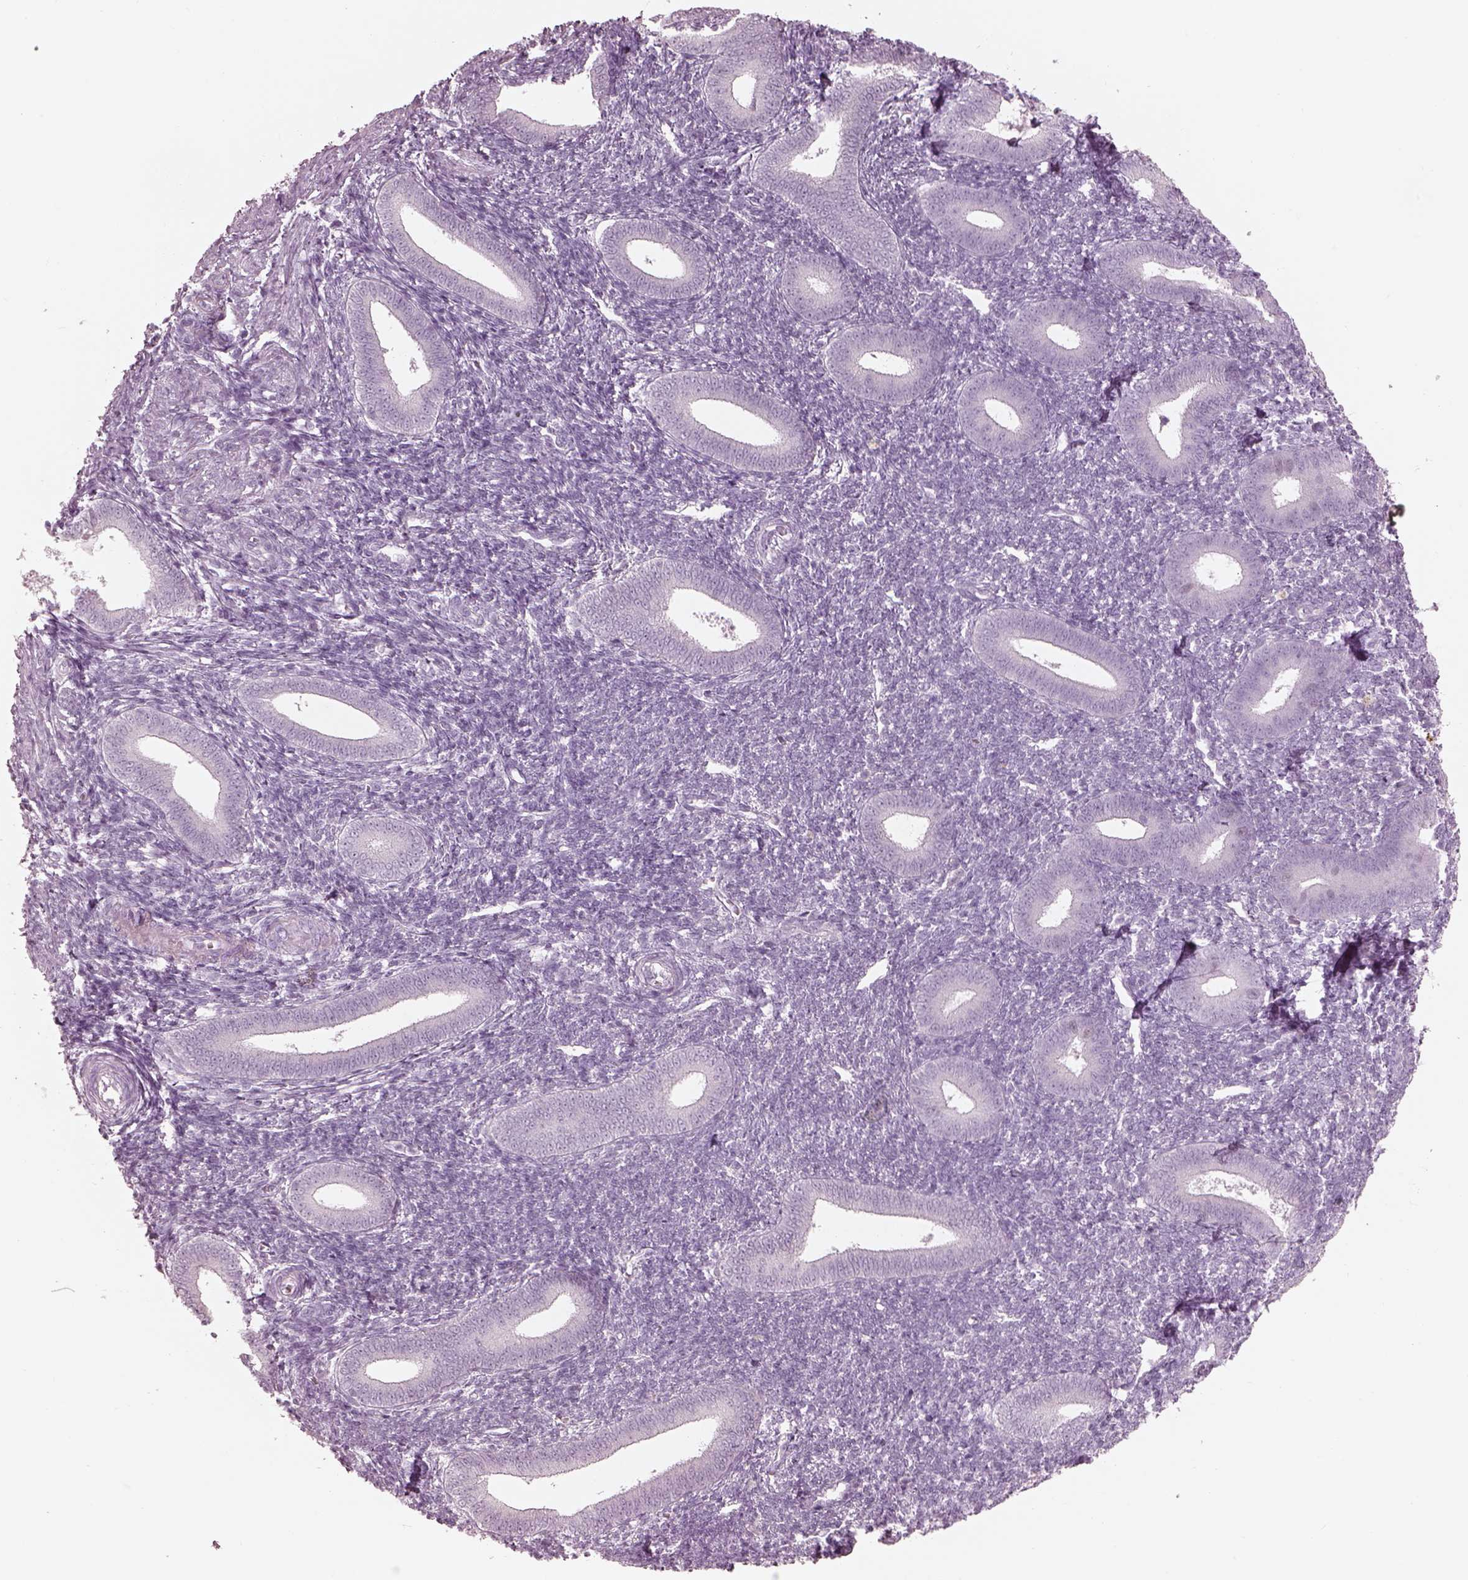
{"staining": {"intensity": "negative", "quantity": "none", "location": "none"}, "tissue": "endometrium", "cell_type": "Cells in endometrial stroma", "image_type": "normal", "snomed": [{"axis": "morphology", "description": "Normal tissue, NOS"}, {"axis": "topography", "description": "Endometrium"}], "caption": "An immunohistochemistry (IHC) photomicrograph of benign endometrium is shown. There is no staining in cells in endometrial stroma of endometrium. (Stains: DAB immunohistochemistry (IHC) with hematoxylin counter stain, Microscopy: brightfield microscopy at high magnification).", "gene": "KRTAP24", "patient": {"sex": "female", "age": 25}}